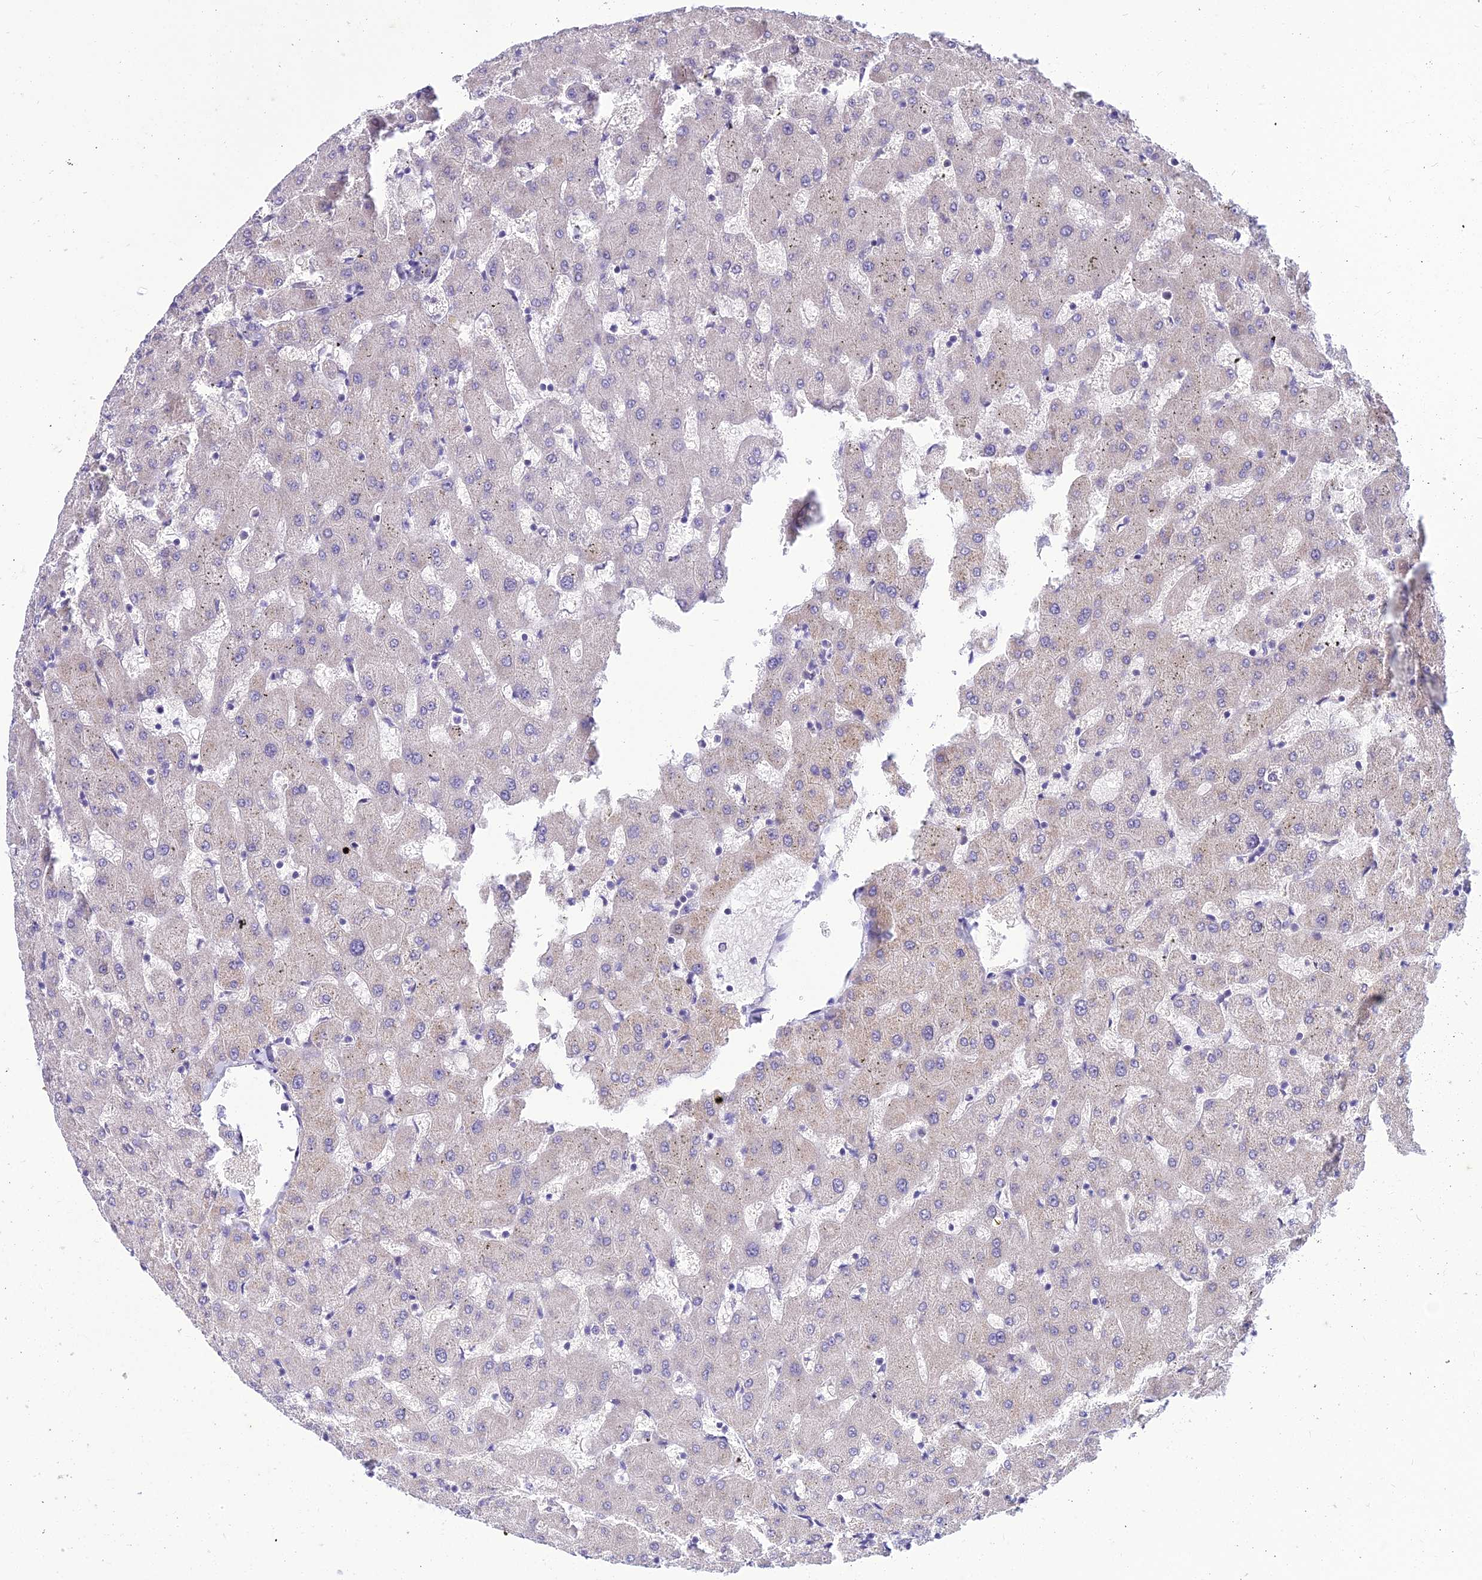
{"staining": {"intensity": "negative", "quantity": "none", "location": "none"}, "tissue": "liver", "cell_type": "Cholangiocytes", "image_type": "normal", "snomed": [{"axis": "morphology", "description": "Normal tissue, NOS"}, {"axis": "topography", "description": "Liver"}], "caption": "Cholangiocytes are negative for protein expression in unremarkable human liver. (Immunohistochemistry (ihc), brightfield microscopy, high magnification).", "gene": "ZMIZ1", "patient": {"sex": "female", "age": 63}}